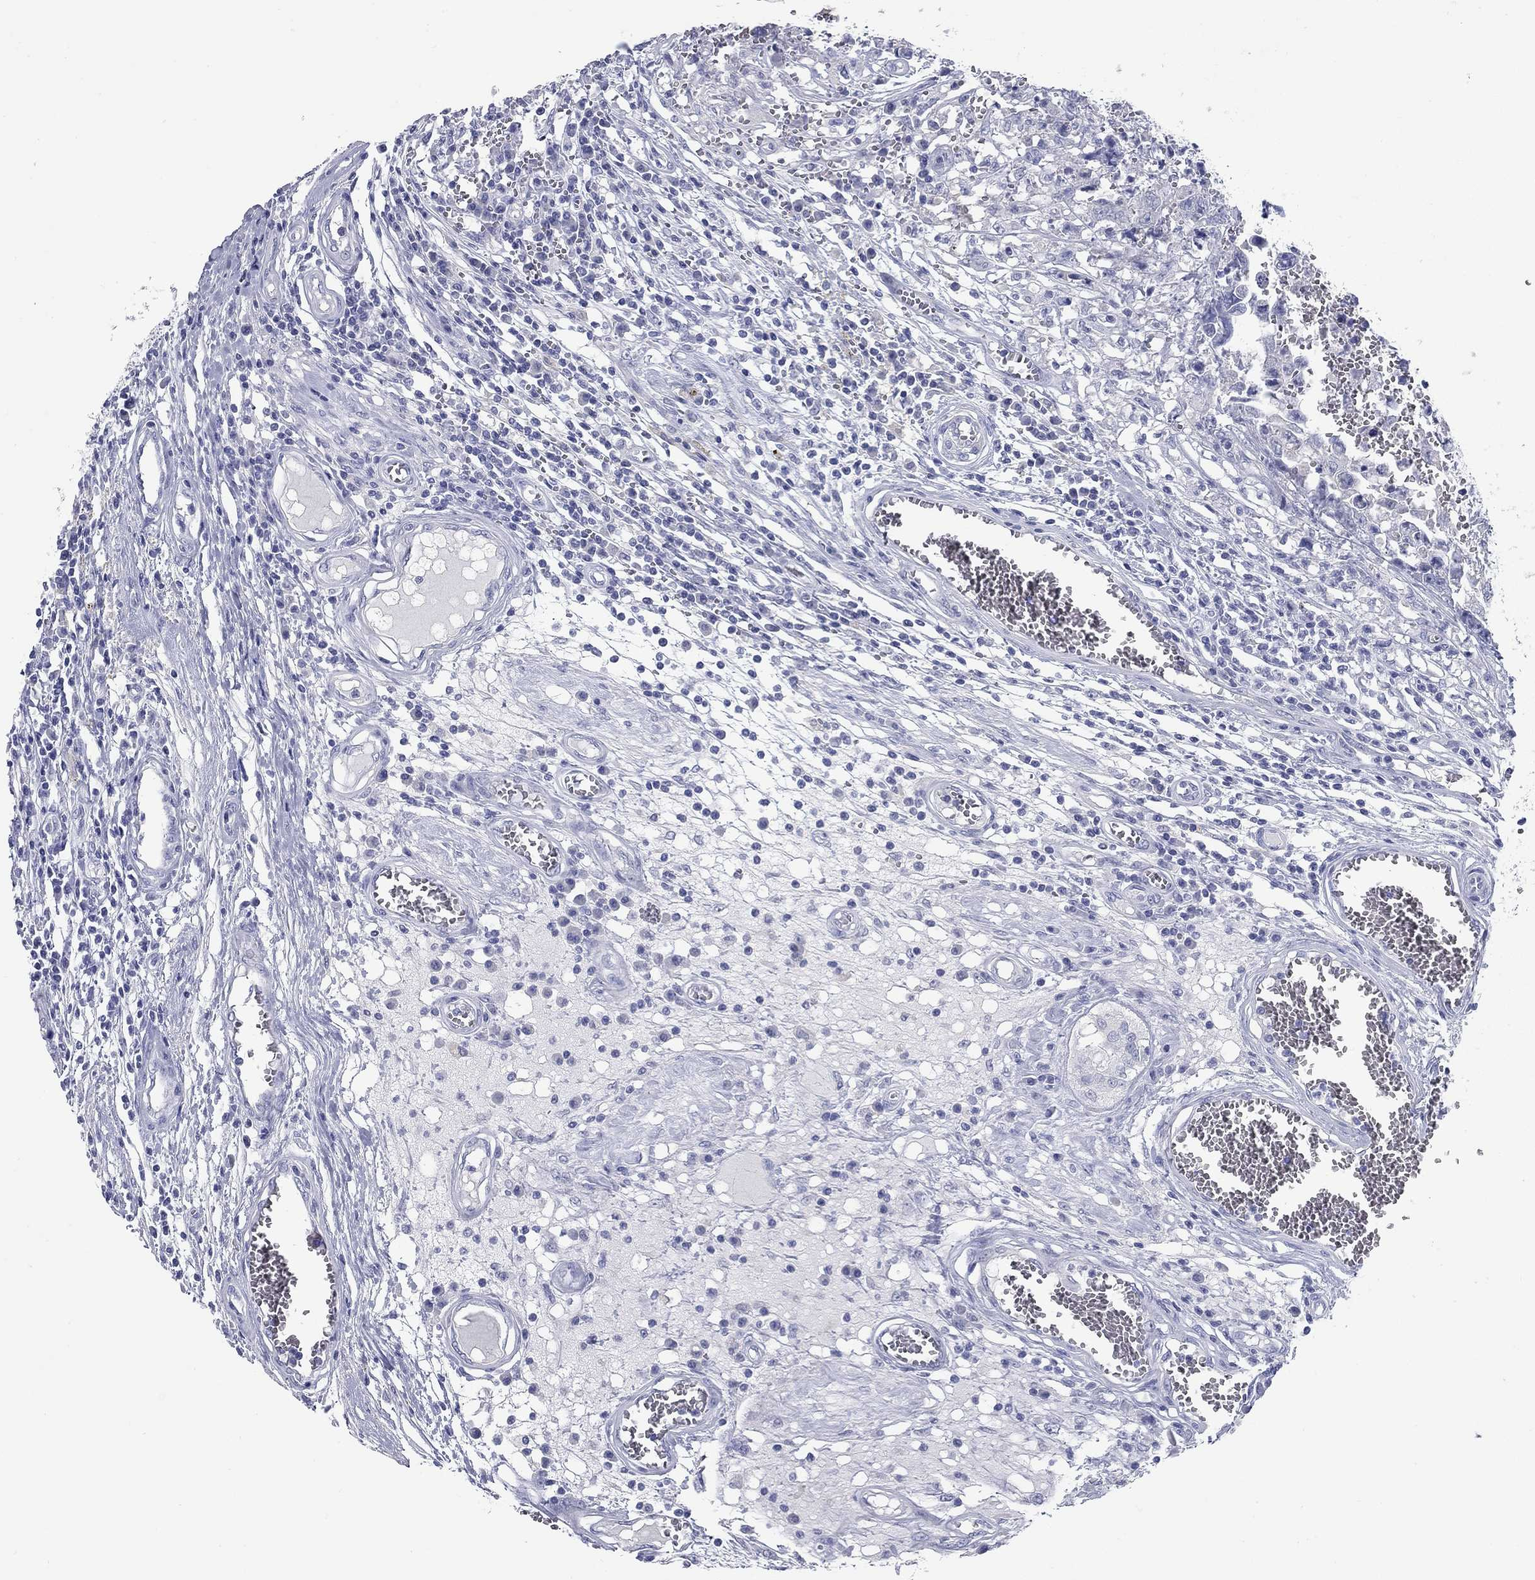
{"staining": {"intensity": "negative", "quantity": "none", "location": "none"}, "tissue": "testis cancer", "cell_type": "Tumor cells", "image_type": "cancer", "snomed": [{"axis": "morphology", "description": "Carcinoma, Embryonal, NOS"}, {"axis": "topography", "description": "Testis"}], "caption": "Tumor cells are negative for brown protein staining in testis cancer.", "gene": "KIRREL2", "patient": {"sex": "male", "age": 36}}